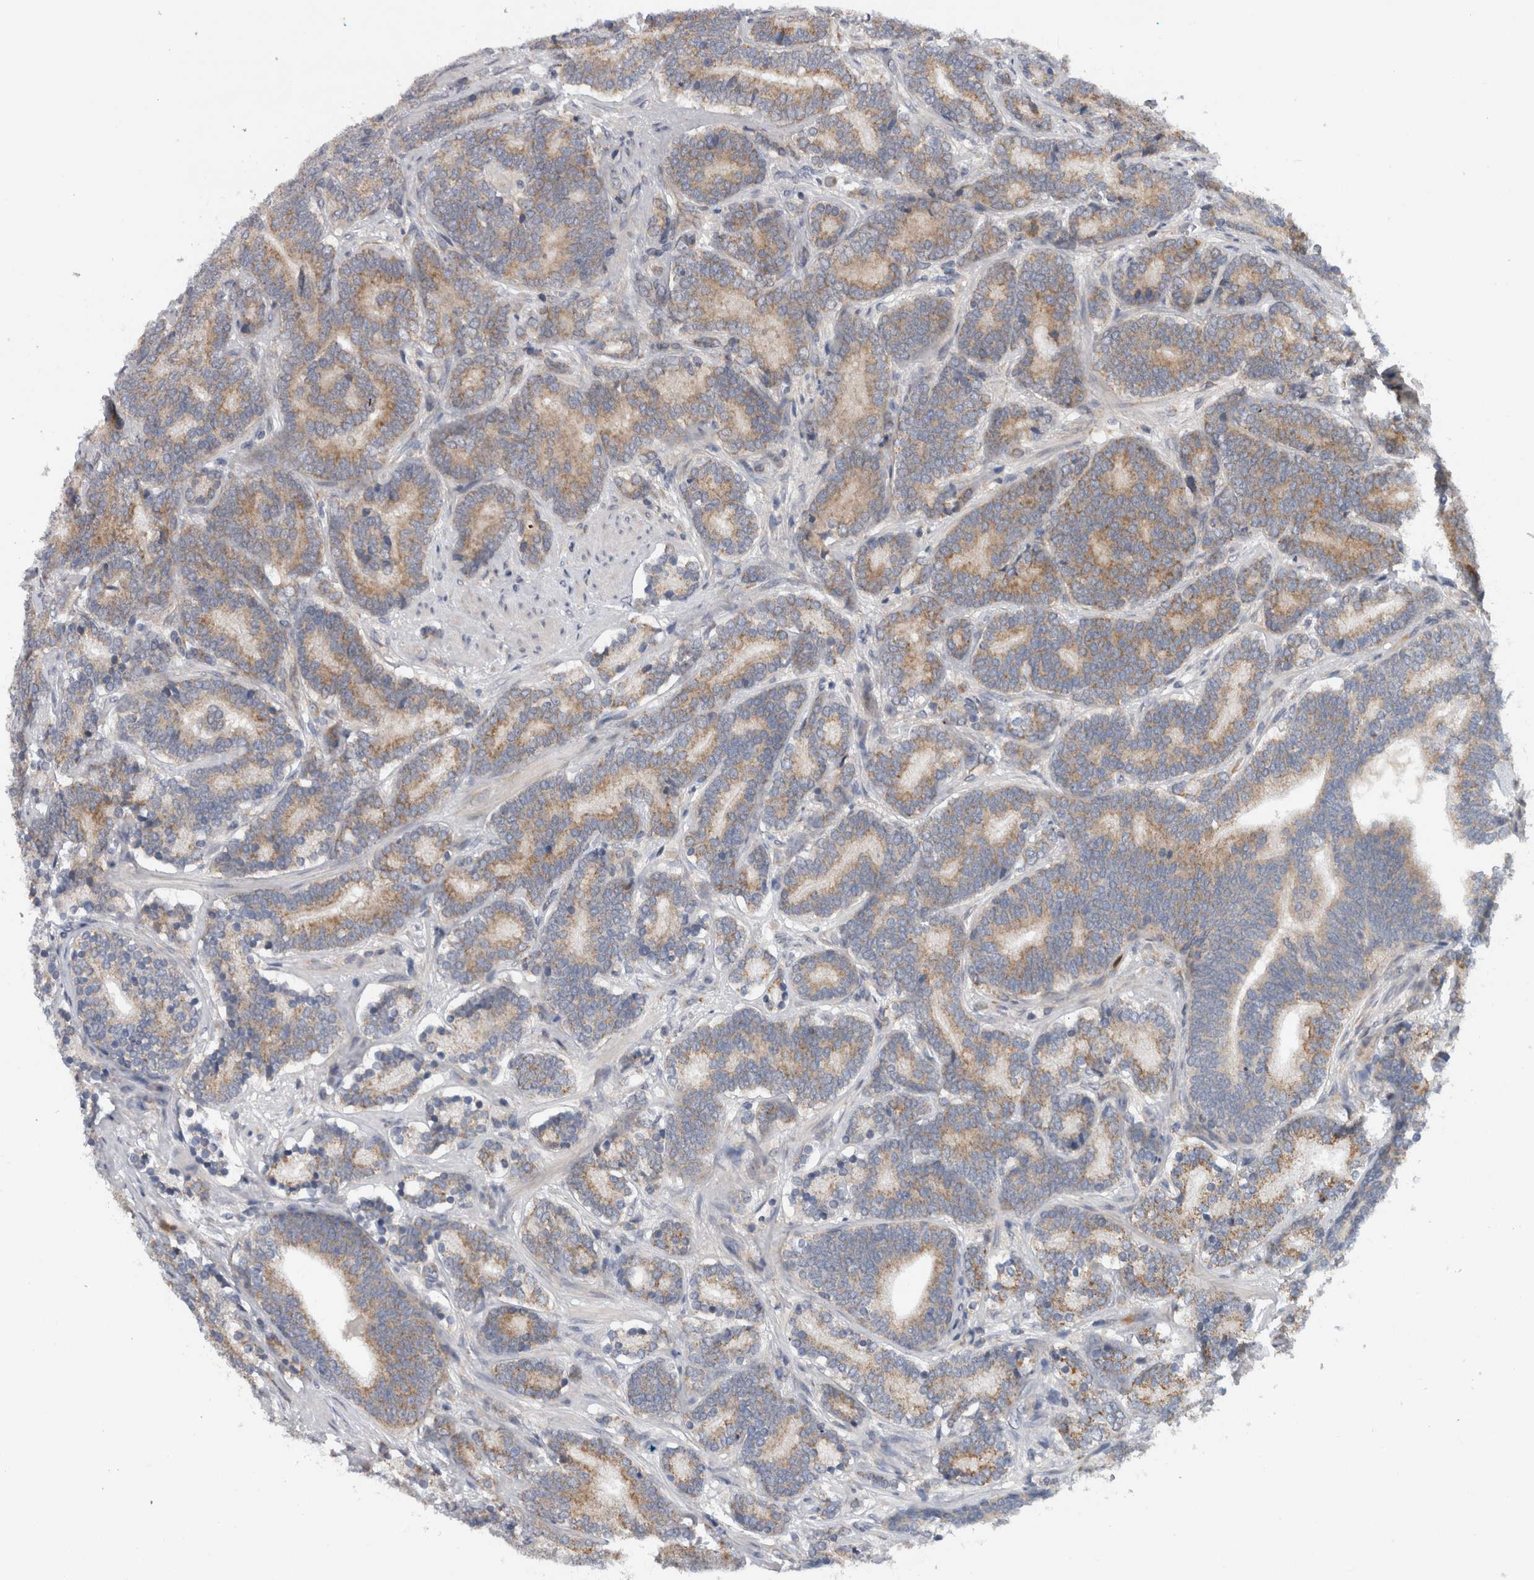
{"staining": {"intensity": "weak", "quantity": ">75%", "location": "cytoplasmic/membranous"}, "tissue": "prostate cancer", "cell_type": "Tumor cells", "image_type": "cancer", "snomed": [{"axis": "morphology", "description": "Adenocarcinoma, High grade"}, {"axis": "topography", "description": "Prostate"}], "caption": "Approximately >75% of tumor cells in human prostate adenocarcinoma (high-grade) demonstrate weak cytoplasmic/membranous protein staining as visualized by brown immunohistochemical staining.", "gene": "PDCD2", "patient": {"sex": "male", "age": 55}}